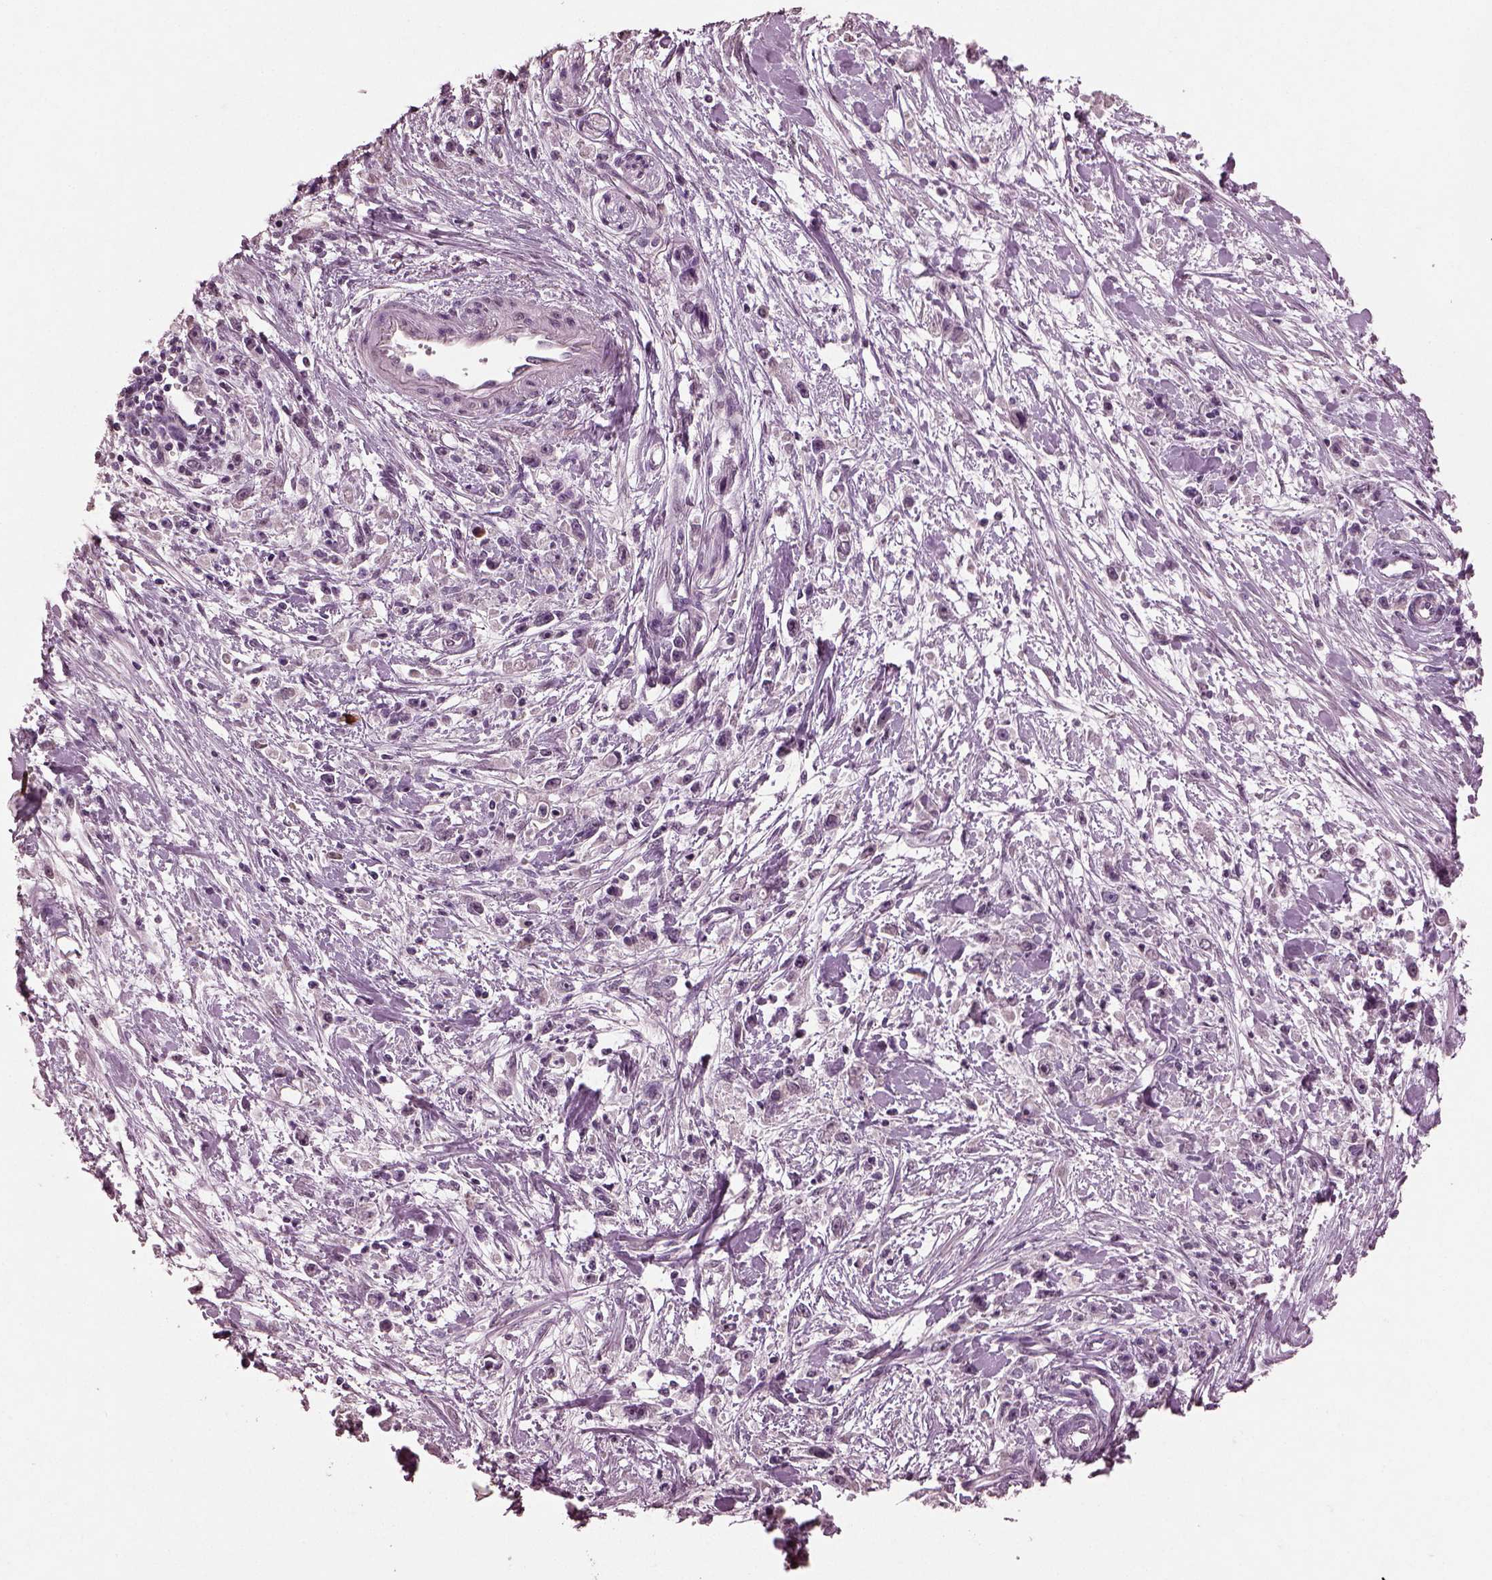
{"staining": {"intensity": "negative", "quantity": "none", "location": "none"}, "tissue": "stomach cancer", "cell_type": "Tumor cells", "image_type": "cancer", "snomed": [{"axis": "morphology", "description": "Adenocarcinoma, NOS"}, {"axis": "topography", "description": "Stomach"}], "caption": "Tumor cells are negative for brown protein staining in stomach cancer.", "gene": "IL18RAP", "patient": {"sex": "female", "age": 59}}